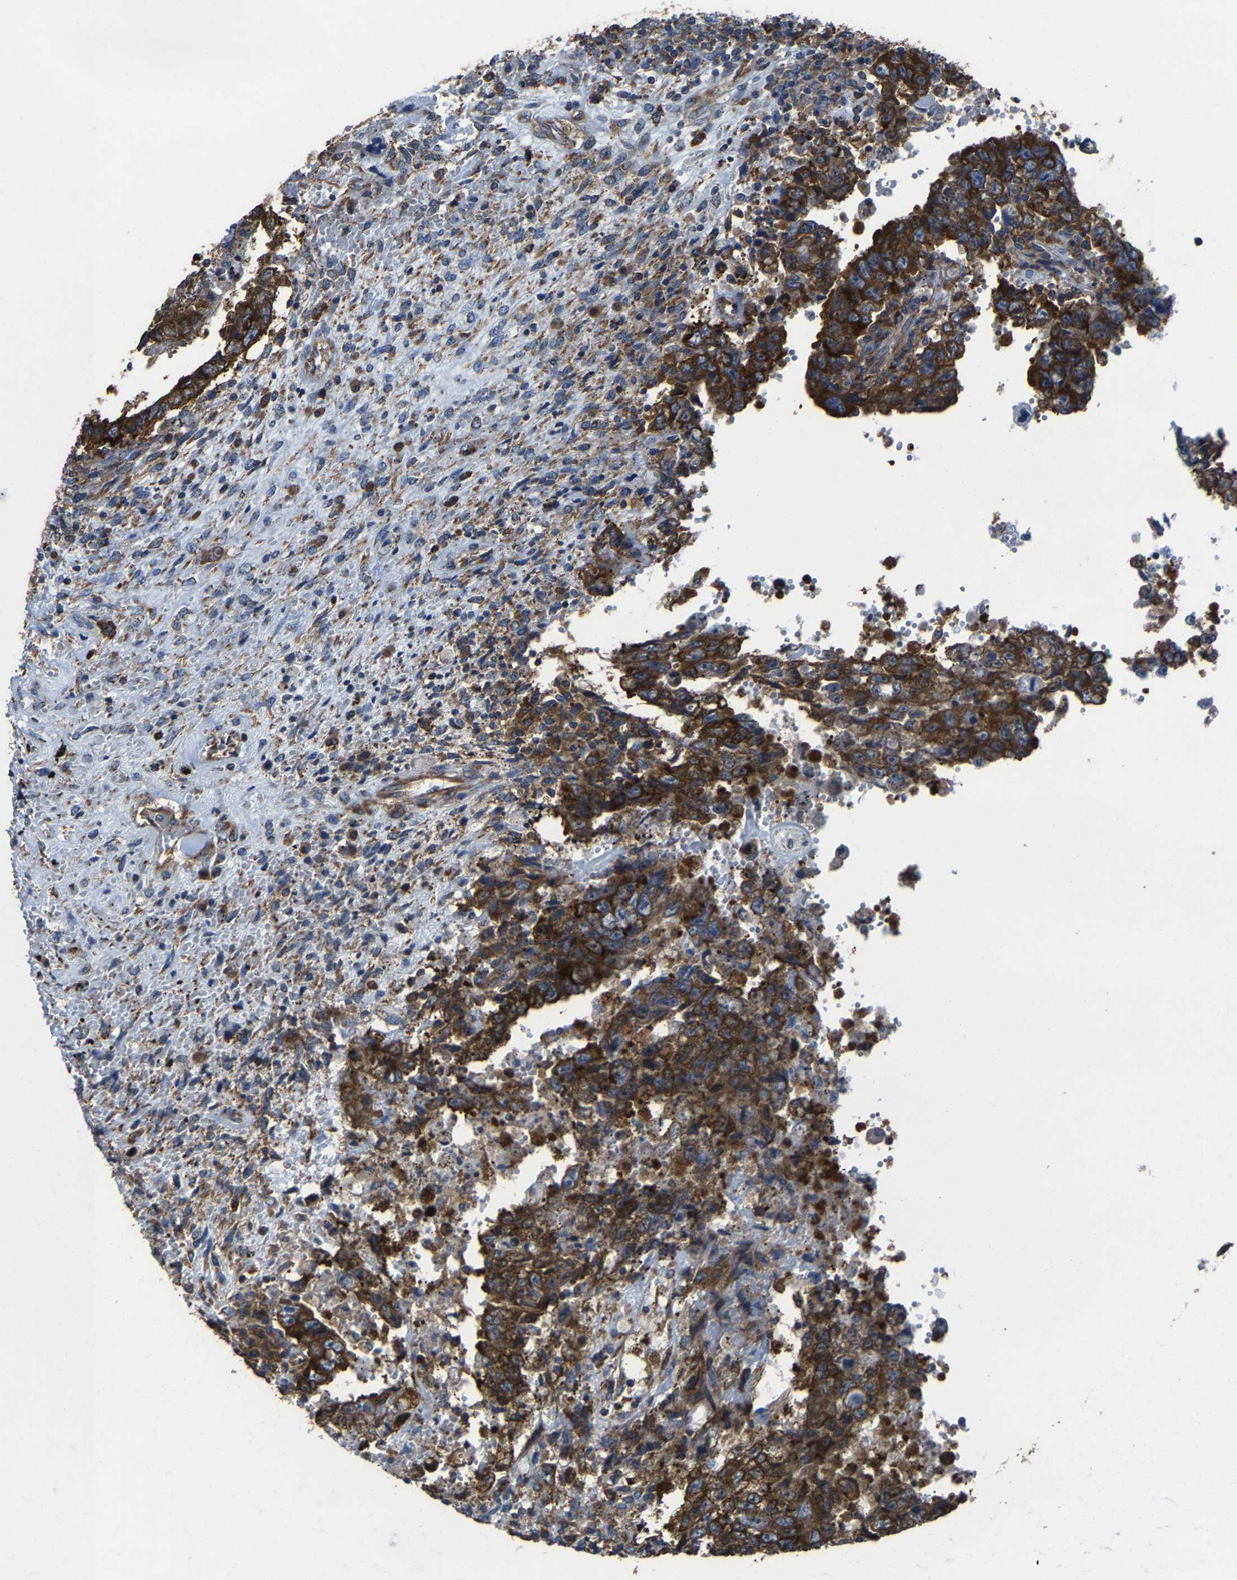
{"staining": {"intensity": "strong", "quantity": ">75%", "location": "cytoplasmic/membranous"}, "tissue": "testis cancer", "cell_type": "Tumor cells", "image_type": "cancer", "snomed": [{"axis": "morphology", "description": "Carcinoma, Embryonal, NOS"}, {"axis": "topography", "description": "Testis"}], "caption": "Embryonal carcinoma (testis) stained for a protein shows strong cytoplasmic/membranous positivity in tumor cells.", "gene": "G3BP2", "patient": {"sex": "male", "age": 26}}